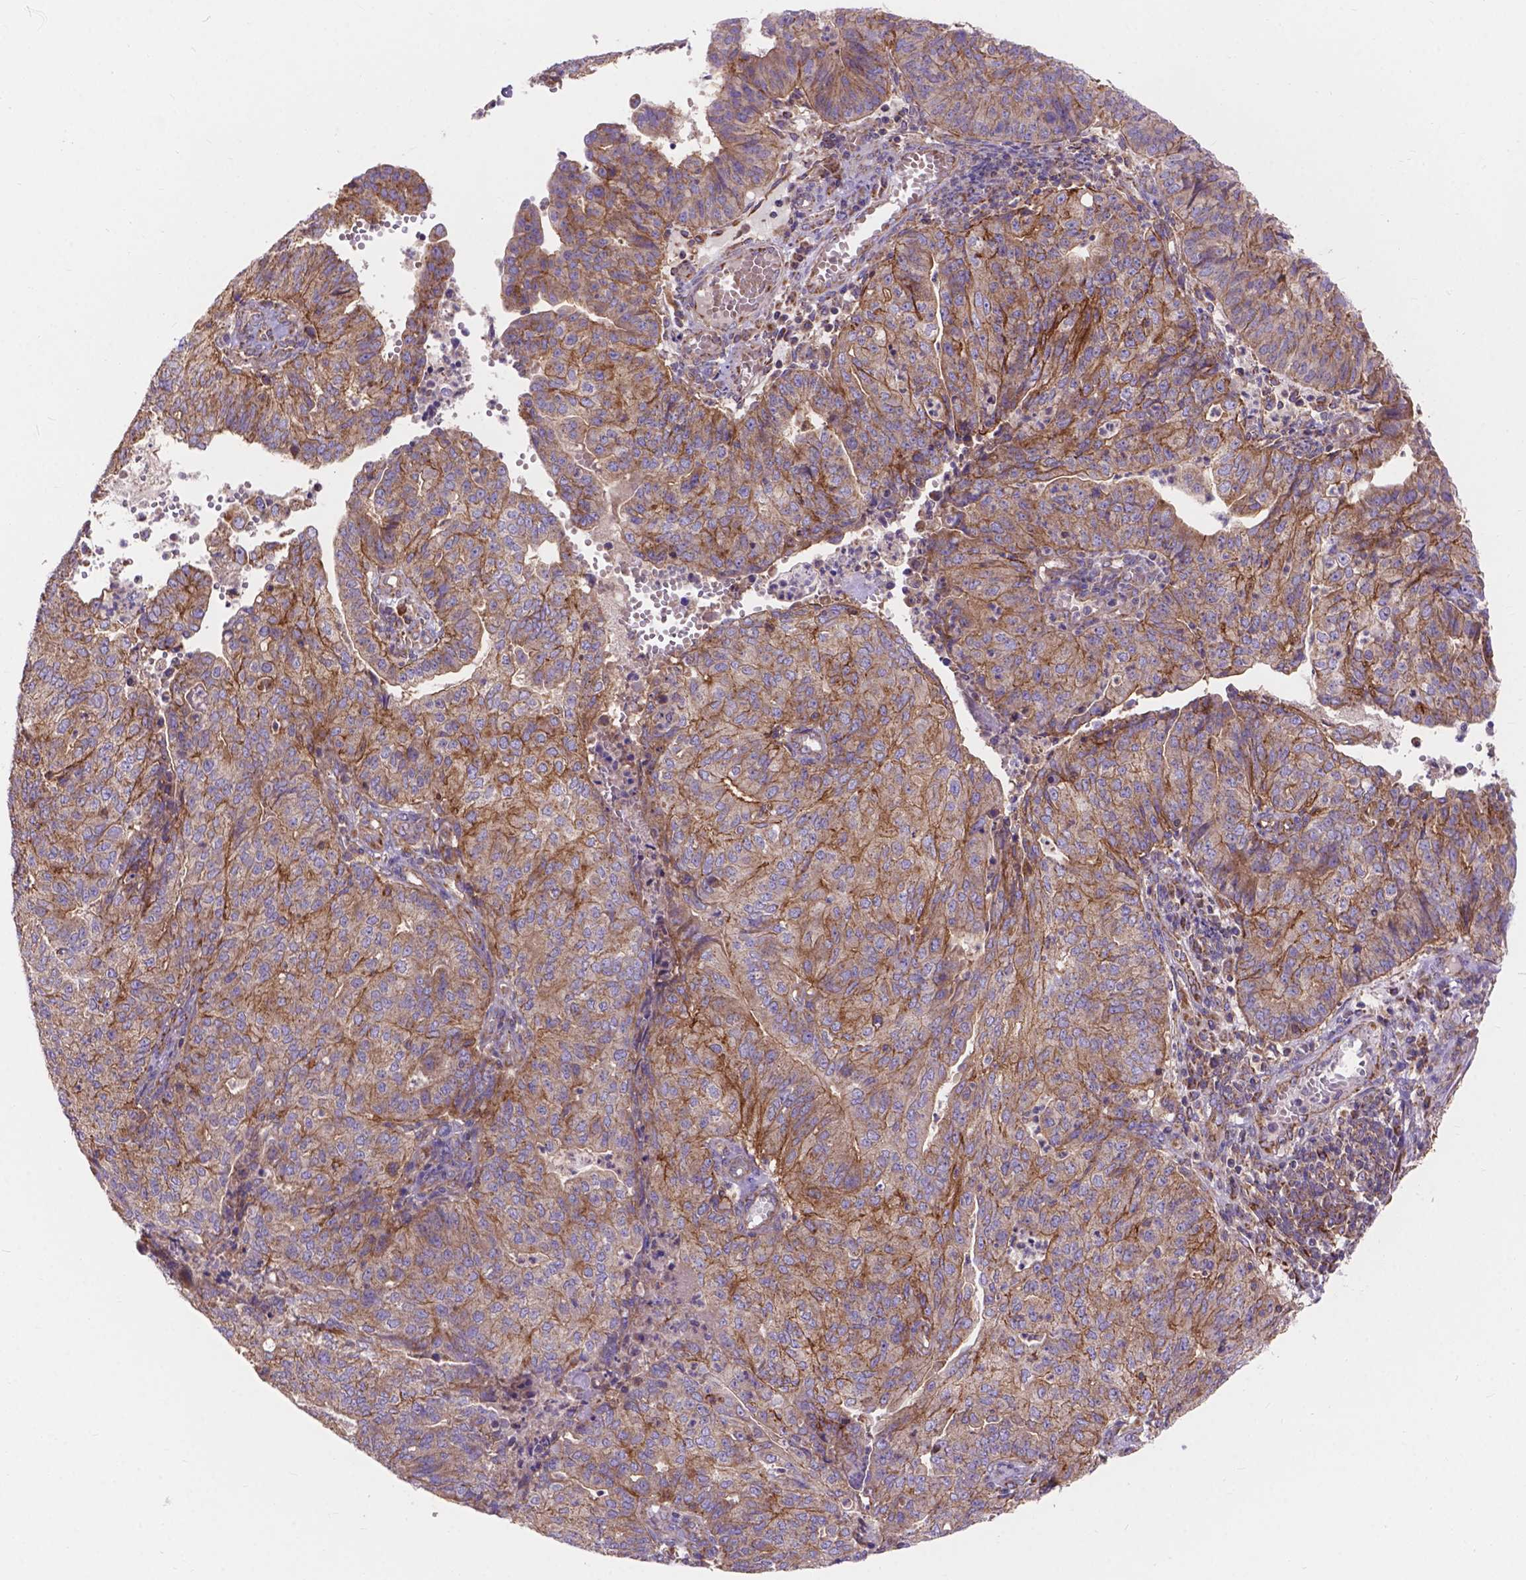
{"staining": {"intensity": "moderate", "quantity": "25%-75%", "location": "cytoplasmic/membranous"}, "tissue": "endometrial cancer", "cell_type": "Tumor cells", "image_type": "cancer", "snomed": [{"axis": "morphology", "description": "Adenocarcinoma, NOS"}, {"axis": "topography", "description": "Endometrium"}], "caption": "A brown stain labels moderate cytoplasmic/membranous staining of a protein in human endometrial cancer (adenocarcinoma) tumor cells.", "gene": "AK3", "patient": {"sex": "female", "age": 82}}